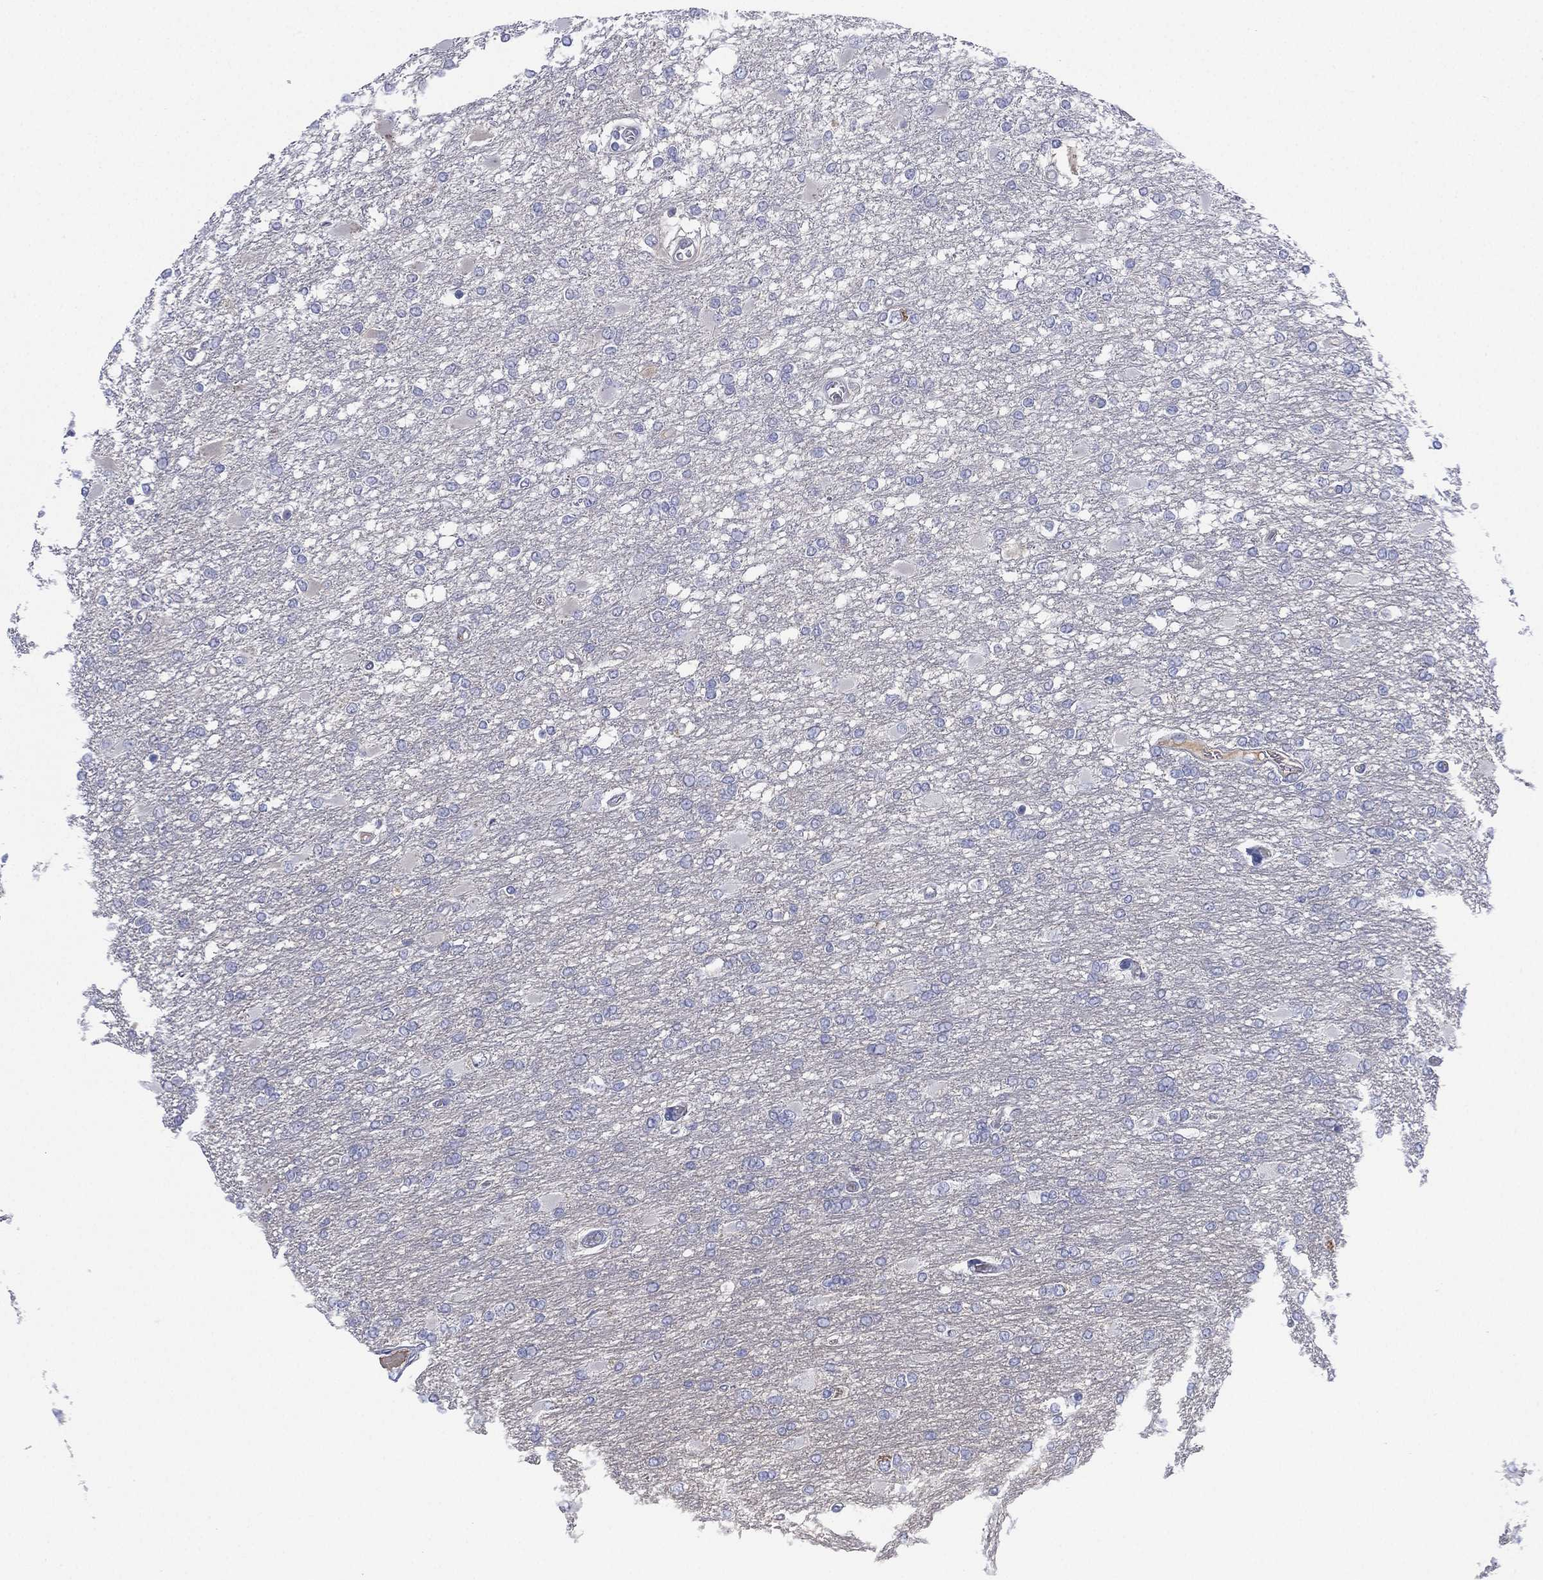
{"staining": {"intensity": "negative", "quantity": "none", "location": "none"}, "tissue": "glioma", "cell_type": "Tumor cells", "image_type": "cancer", "snomed": [{"axis": "morphology", "description": "Glioma, malignant, High grade"}, {"axis": "topography", "description": "Cerebral cortex"}], "caption": "Photomicrograph shows no significant protein positivity in tumor cells of glioma. The staining is performed using DAB brown chromogen with nuclei counter-stained in using hematoxylin.", "gene": "CYP2D6", "patient": {"sex": "male", "age": 79}}